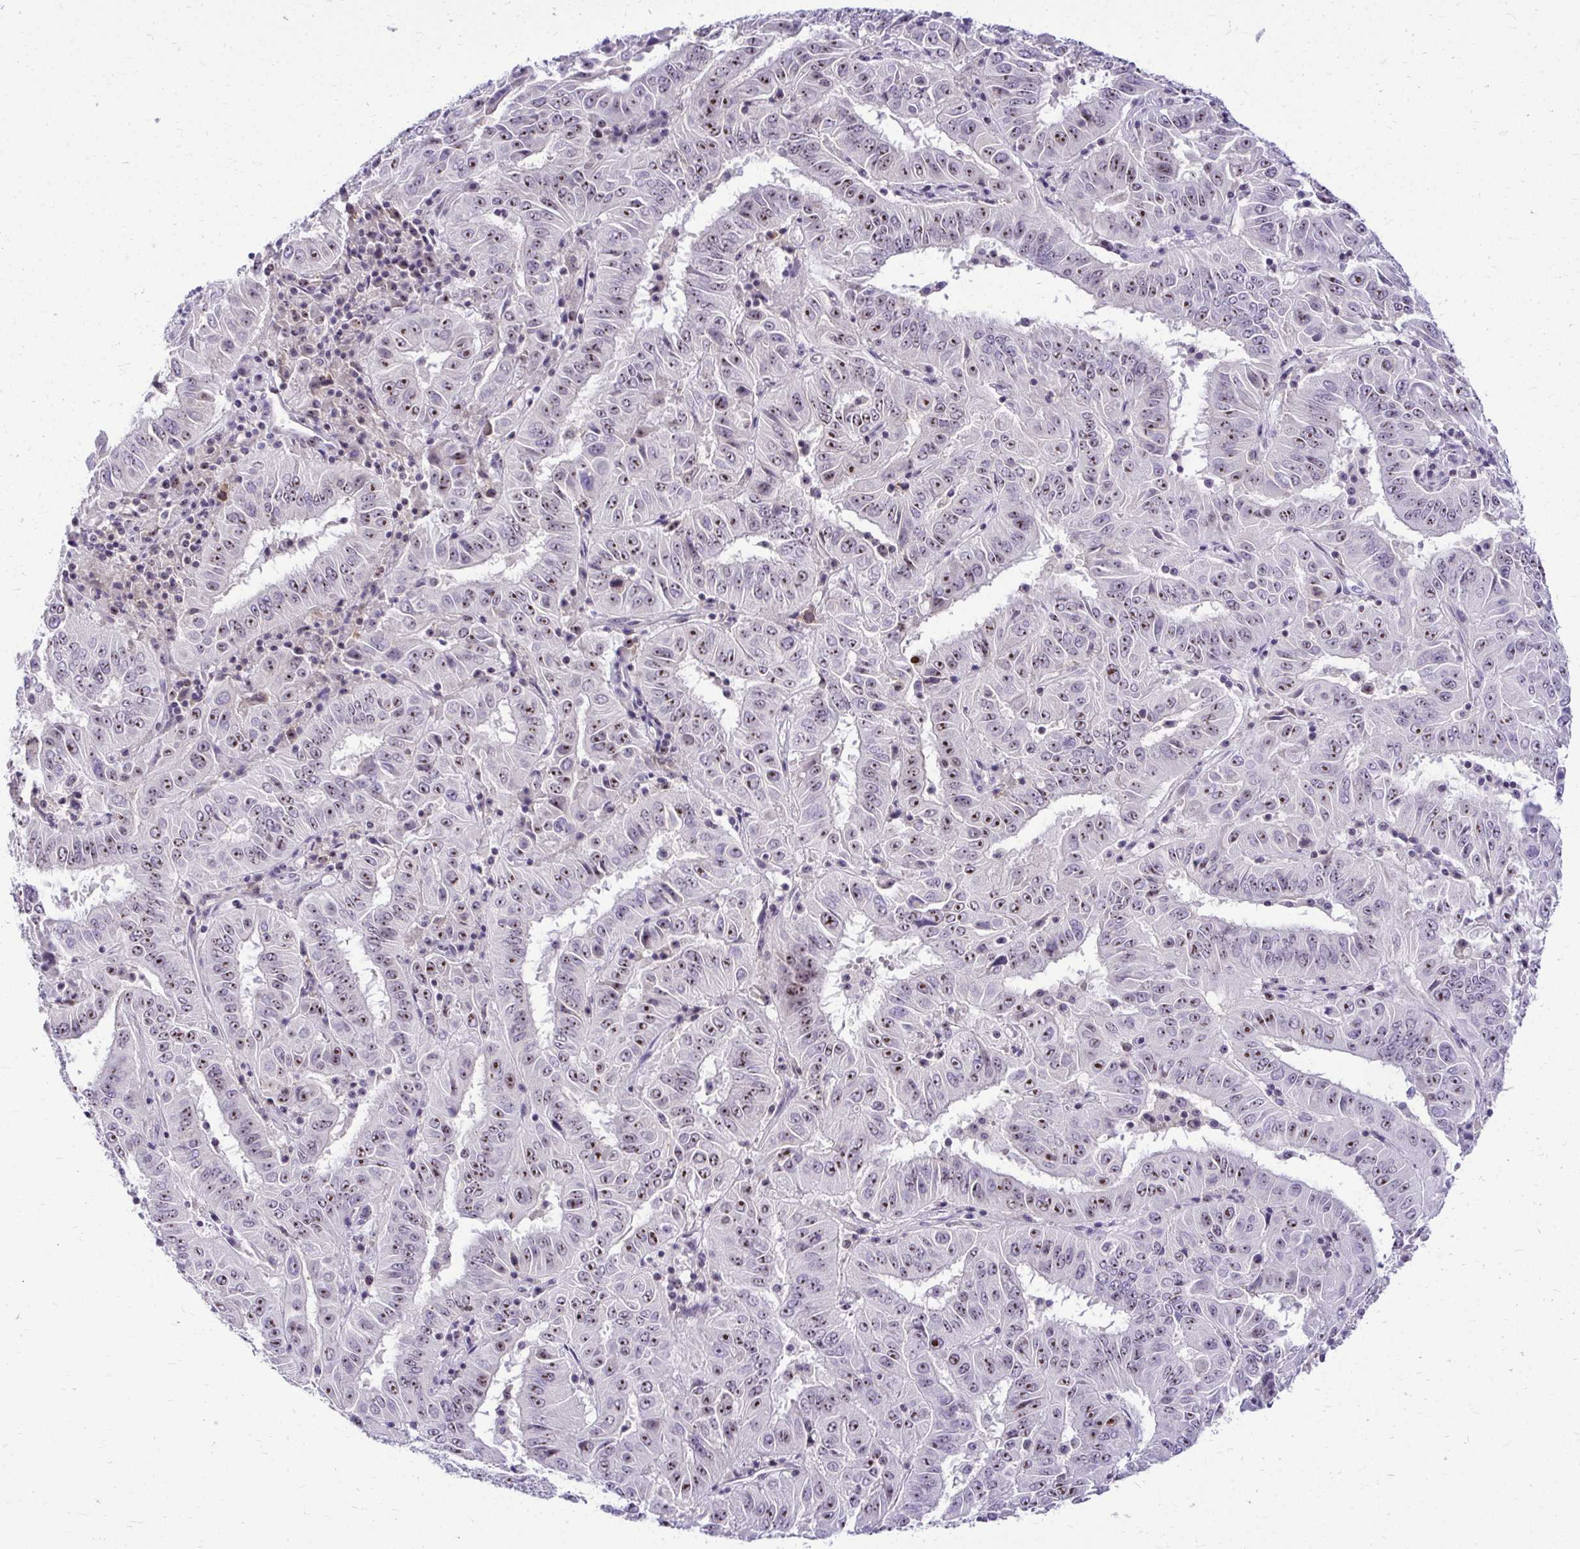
{"staining": {"intensity": "moderate", "quantity": "25%-75%", "location": "nuclear"}, "tissue": "pancreatic cancer", "cell_type": "Tumor cells", "image_type": "cancer", "snomed": [{"axis": "morphology", "description": "Adenocarcinoma, NOS"}, {"axis": "topography", "description": "Pancreas"}], "caption": "Human pancreatic adenocarcinoma stained for a protein (brown) shows moderate nuclear positive positivity in about 25%-75% of tumor cells.", "gene": "NIFK", "patient": {"sex": "male", "age": 63}}